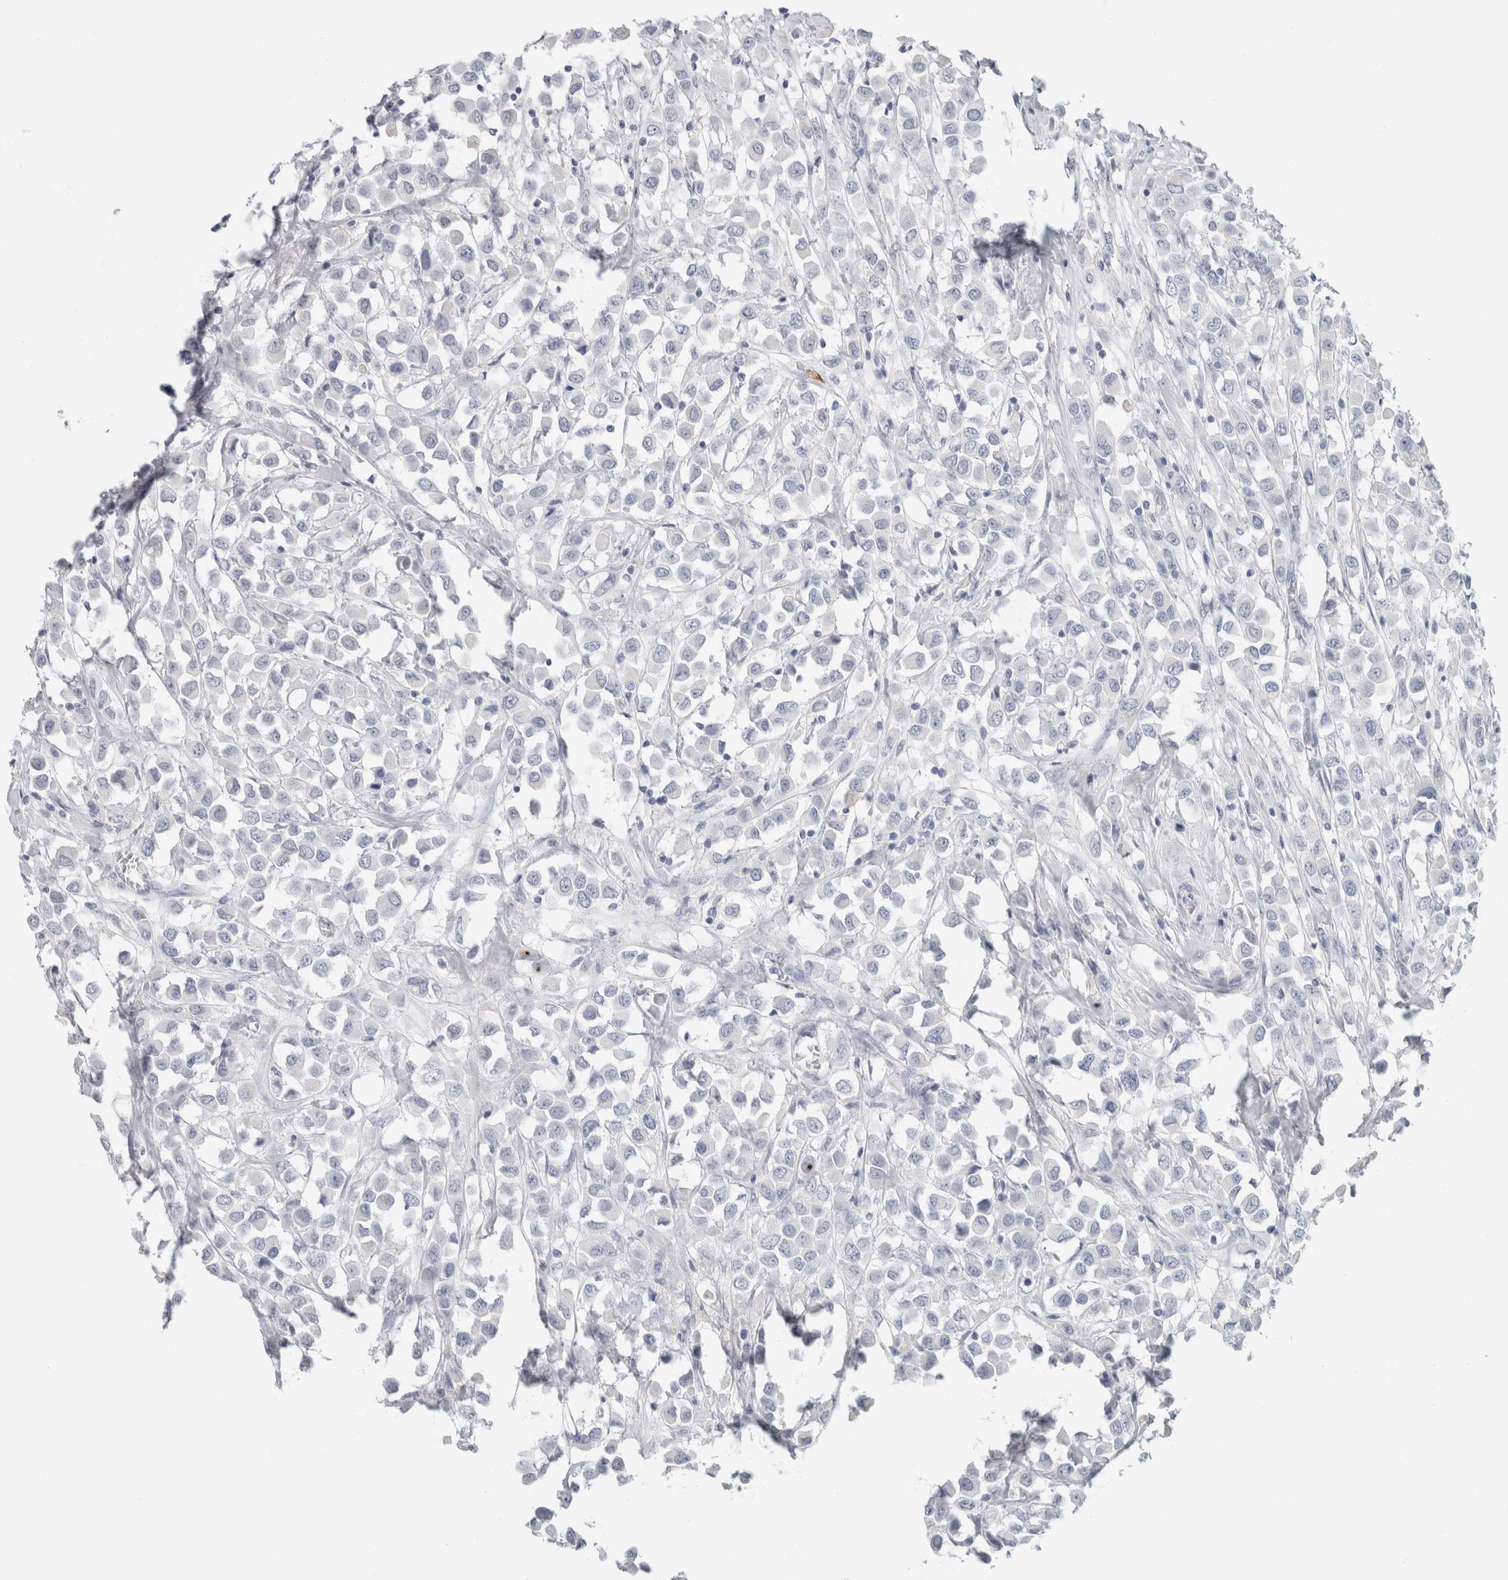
{"staining": {"intensity": "negative", "quantity": "none", "location": "none"}, "tissue": "breast cancer", "cell_type": "Tumor cells", "image_type": "cancer", "snomed": [{"axis": "morphology", "description": "Duct carcinoma"}, {"axis": "topography", "description": "Breast"}], "caption": "Tumor cells are negative for protein expression in human breast cancer.", "gene": "IL6", "patient": {"sex": "female", "age": 61}}